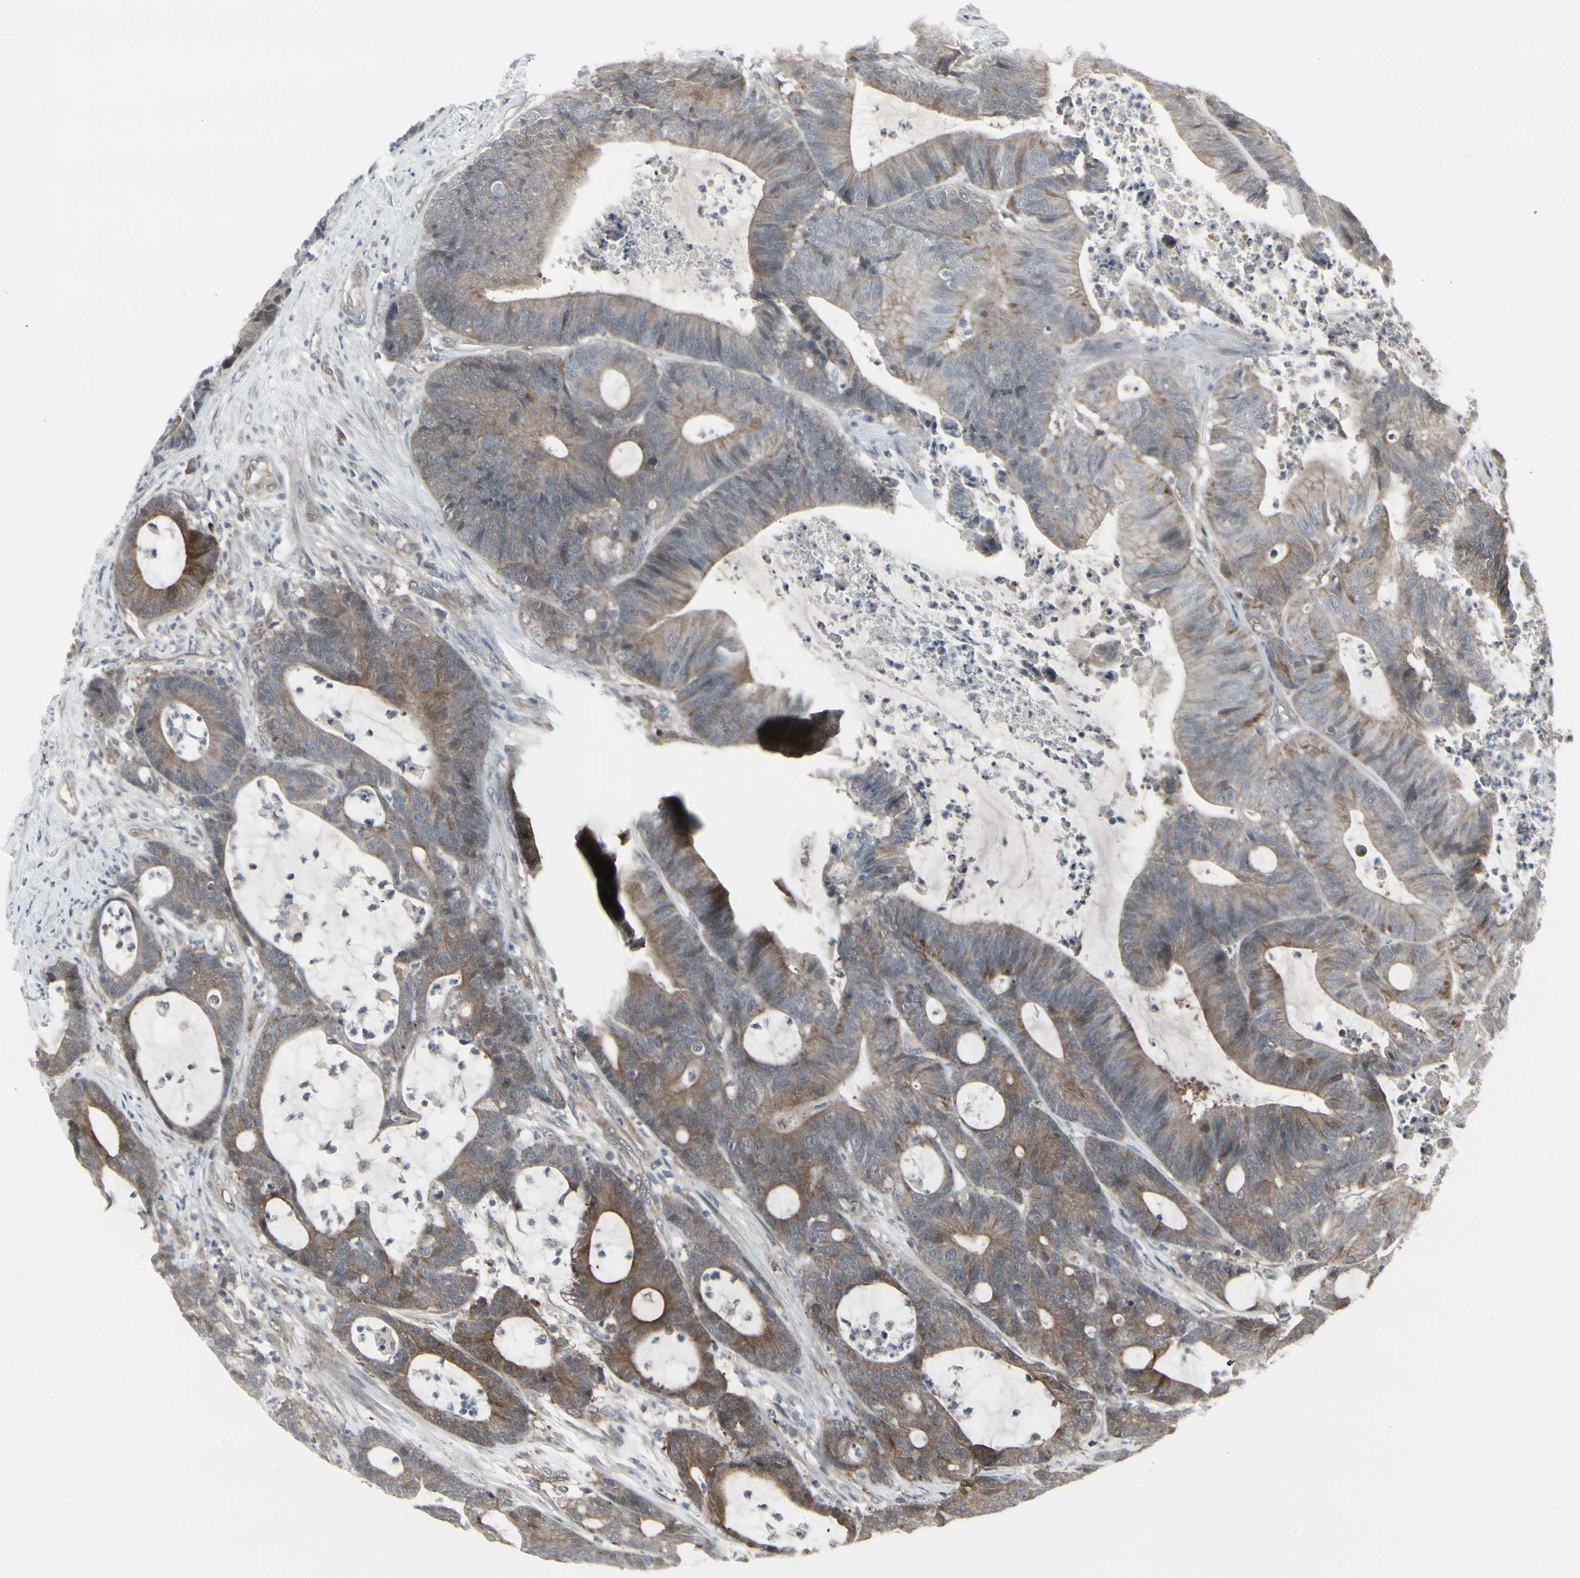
{"staining": {"intensity": "moderate", "quantity": ">75%", "location": "cytoplasmic/membranous"}, "tissue": "colorectal cancer", "cell_type": "Tumor cells", "image_type": "cancer", "snomed": [{"axis": "morphology", "description": "Adenocarcinoma, NOS"}, {"axis": "topography", "description": "Colon"}], "caption": "A medium amount of moderate cytoplasmic/membranous expression is present in about >75% of tumor cells in adenocarcinoma (colorectal) tissue.", "gene": "IGFBP6", "patient": {"sex": "female", "age": 84}}